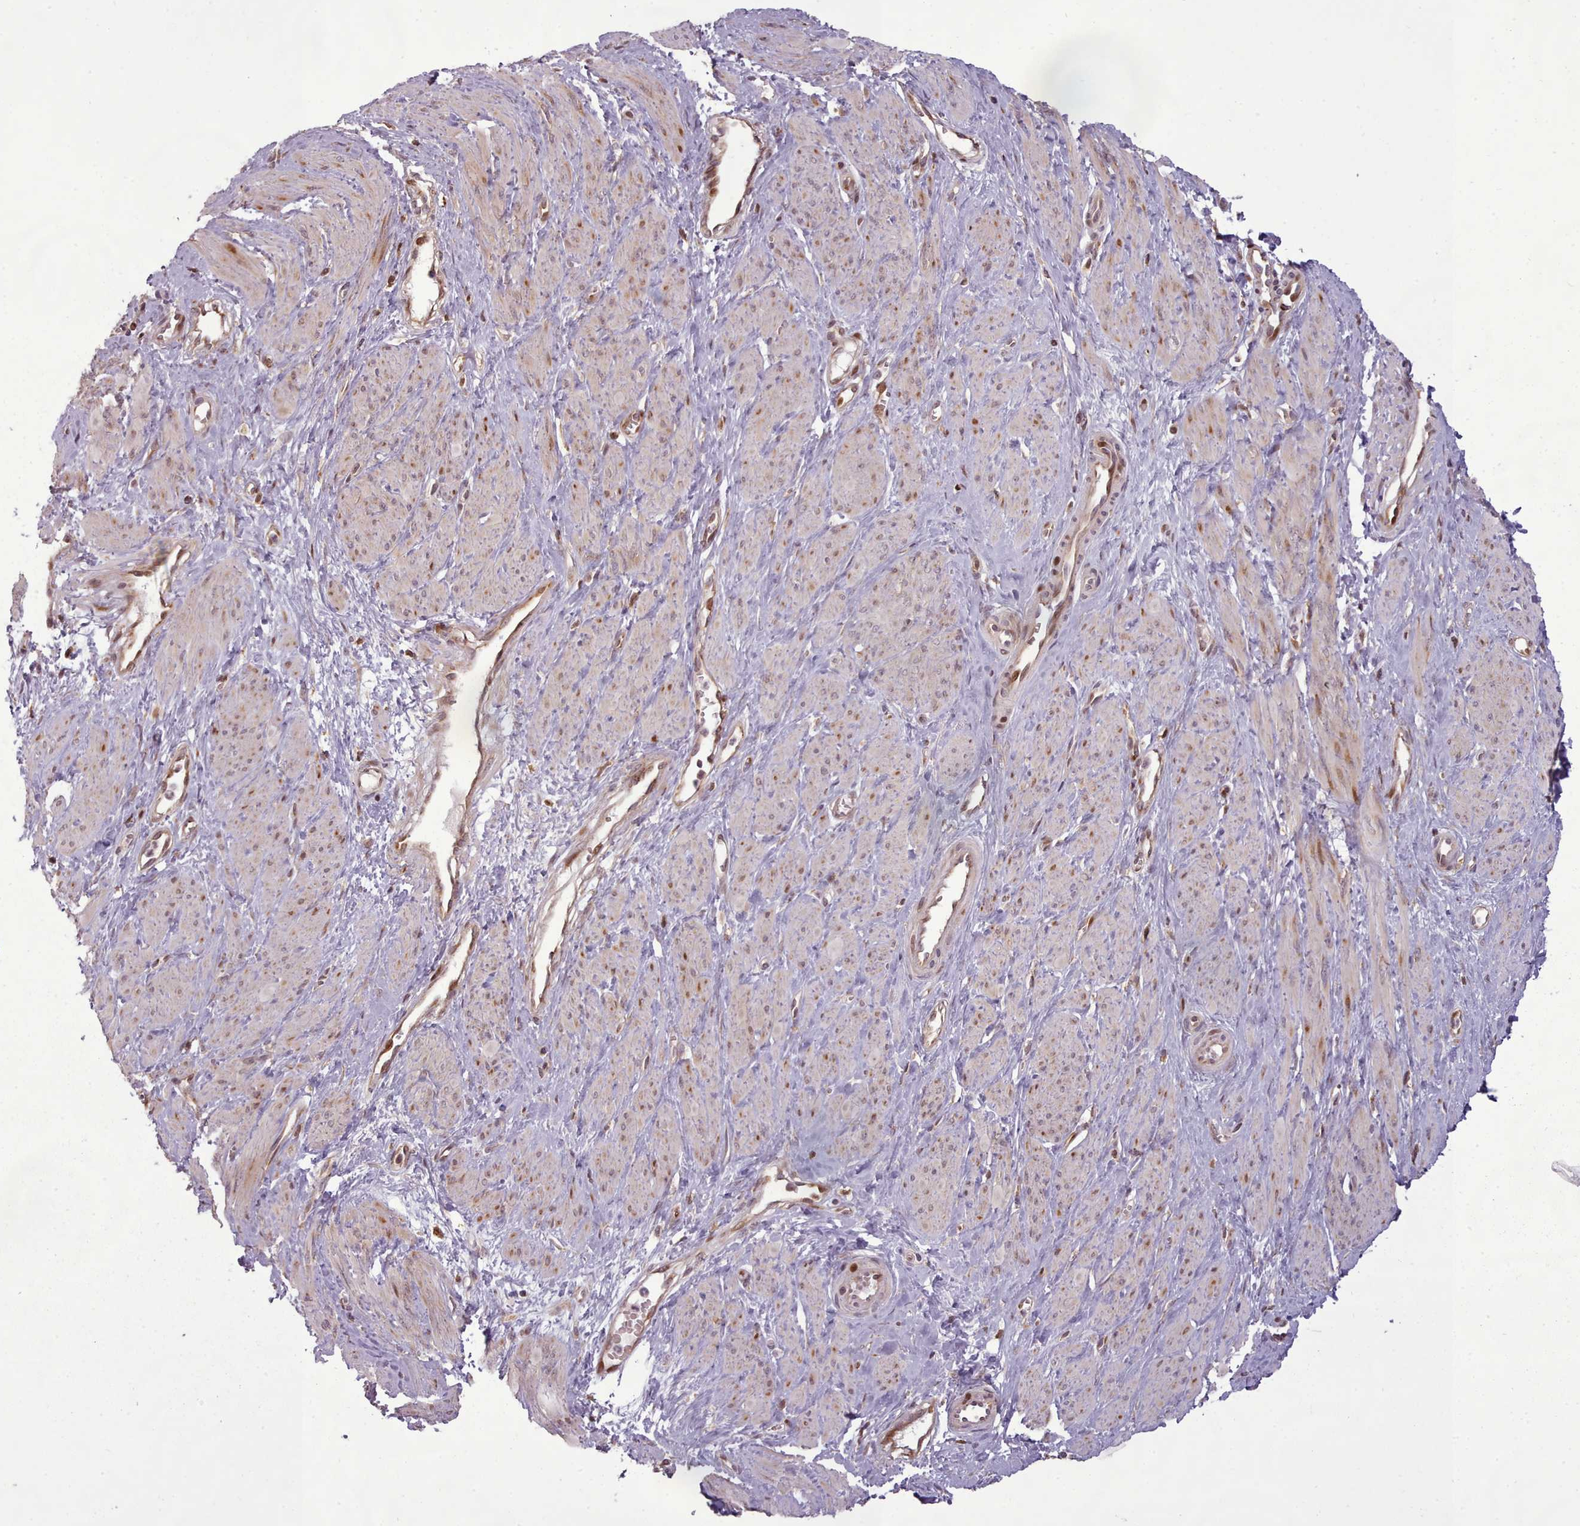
{"staining": {"intensity": "weak", "quantity": ">75%", "location": "cytoplasmic/membranous"}, "tissue": "smooth muscle", "cell_type": "Smooth muscle cells", "image_type": "normal", "snomed": [{"axis": "morphology", "description": "Normal tissue, NOS"}, {"axis": "topography", "description": "Smooth muscle"}, {"axis": "topography", "description": "Uterus"}], "caption": "Brown immunohistochemical staining in benign human smooth muscle exhibits weak cytoplasmic/membranous staining in approximately >75% of smooth muscle cells.", "gene": "LGALS9B", "patient": {"sex": "female", "age": 39}}